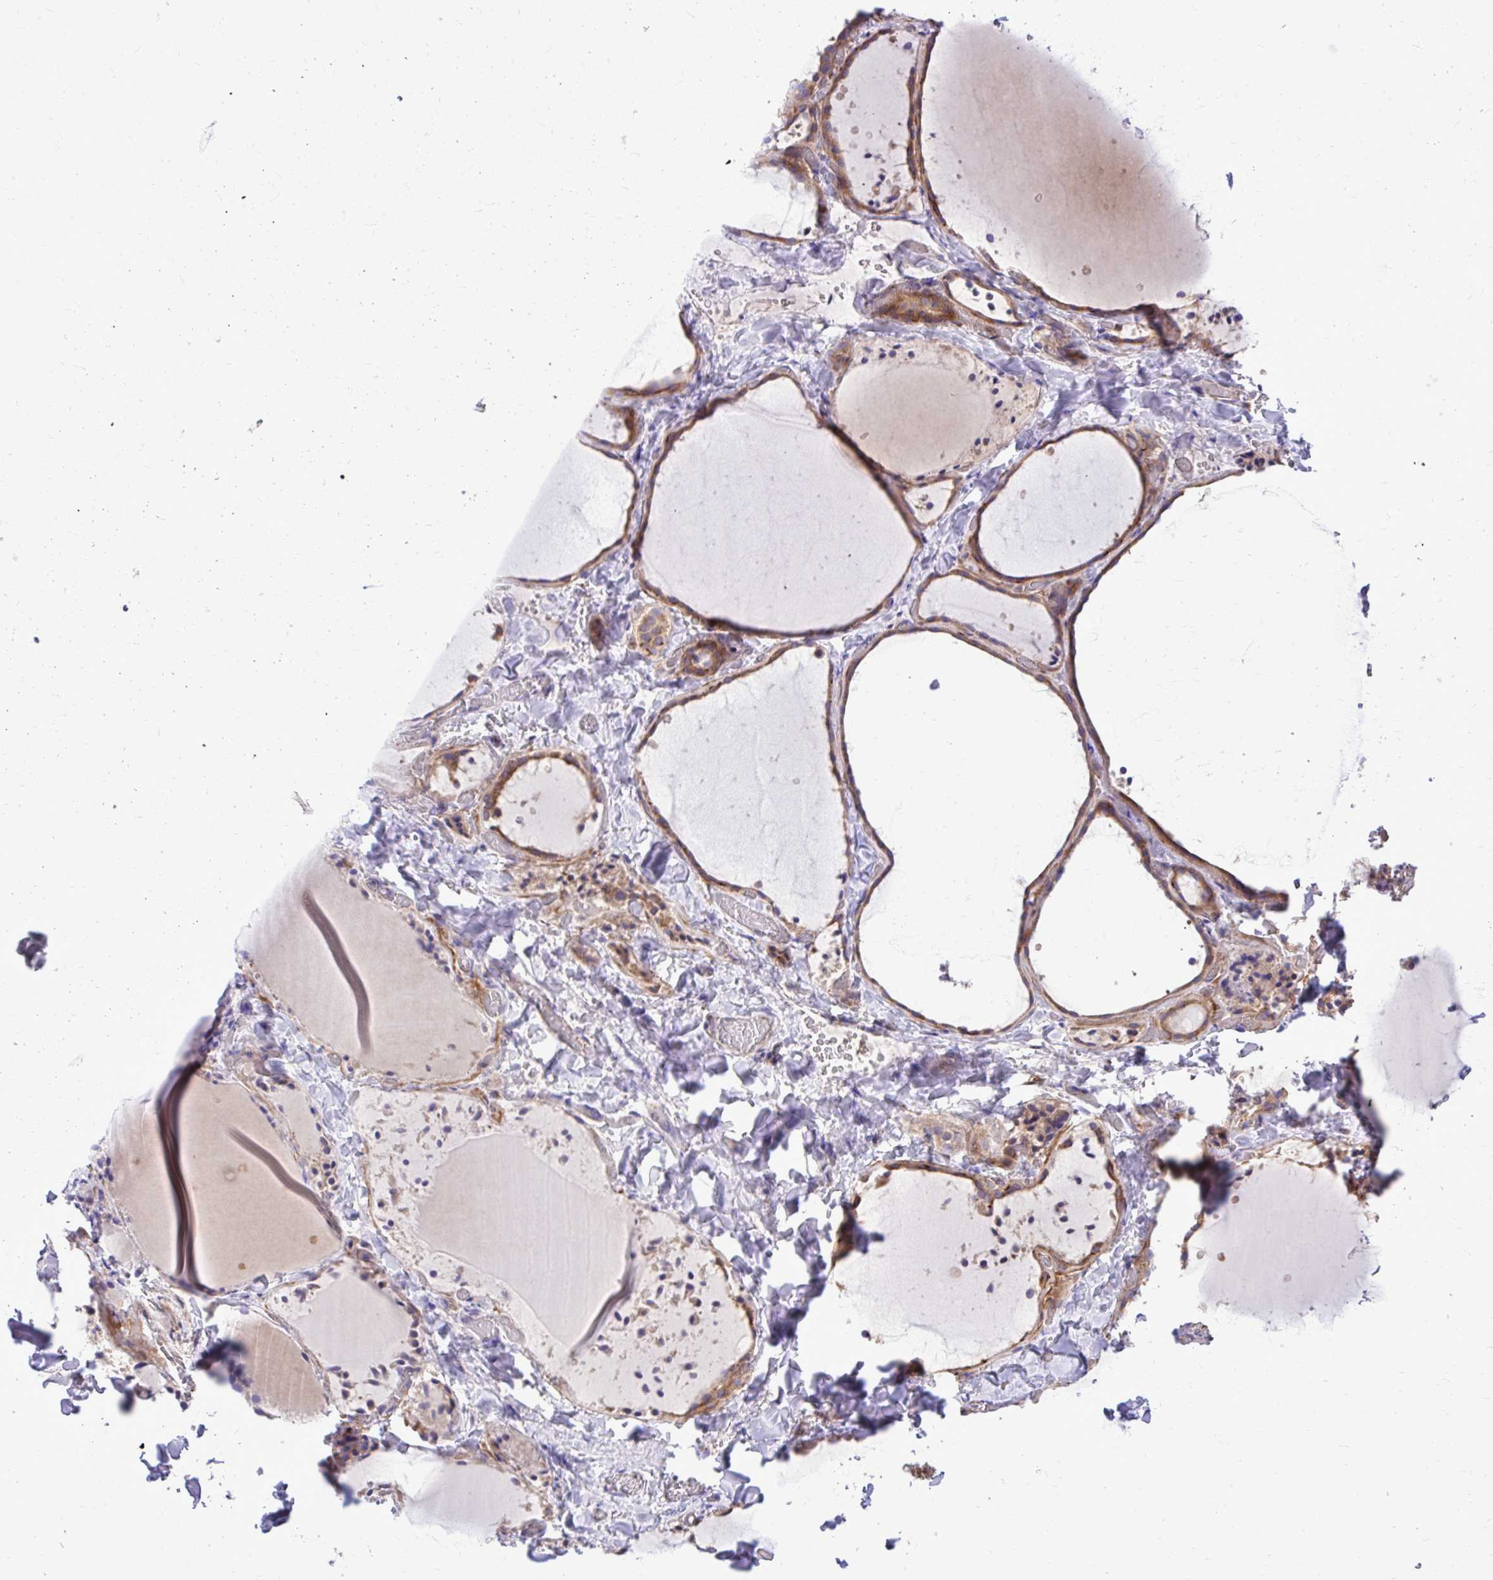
{"staining": {"intensity": "weak", "quantity": ">75%", "location": "cytoplasmic/membranous"}, "tissue": "thyroid gland", "cell_type": "Glandular cells", "image_type": "normal", "snomed": [{"axis": "morphology", "description": "Normal tissue, NOS"}, {"axis": "topography", "description": "Thyroid gland"}], "caption": "A micrograph showing weak cytoplasmic/membranous expression in about >75% of glandular cells in benign thyroid gland, as visualized by brown immunohistochemical staining.", "gene": "PAIP2", "patient": {"sex": "female", "age": 36}}